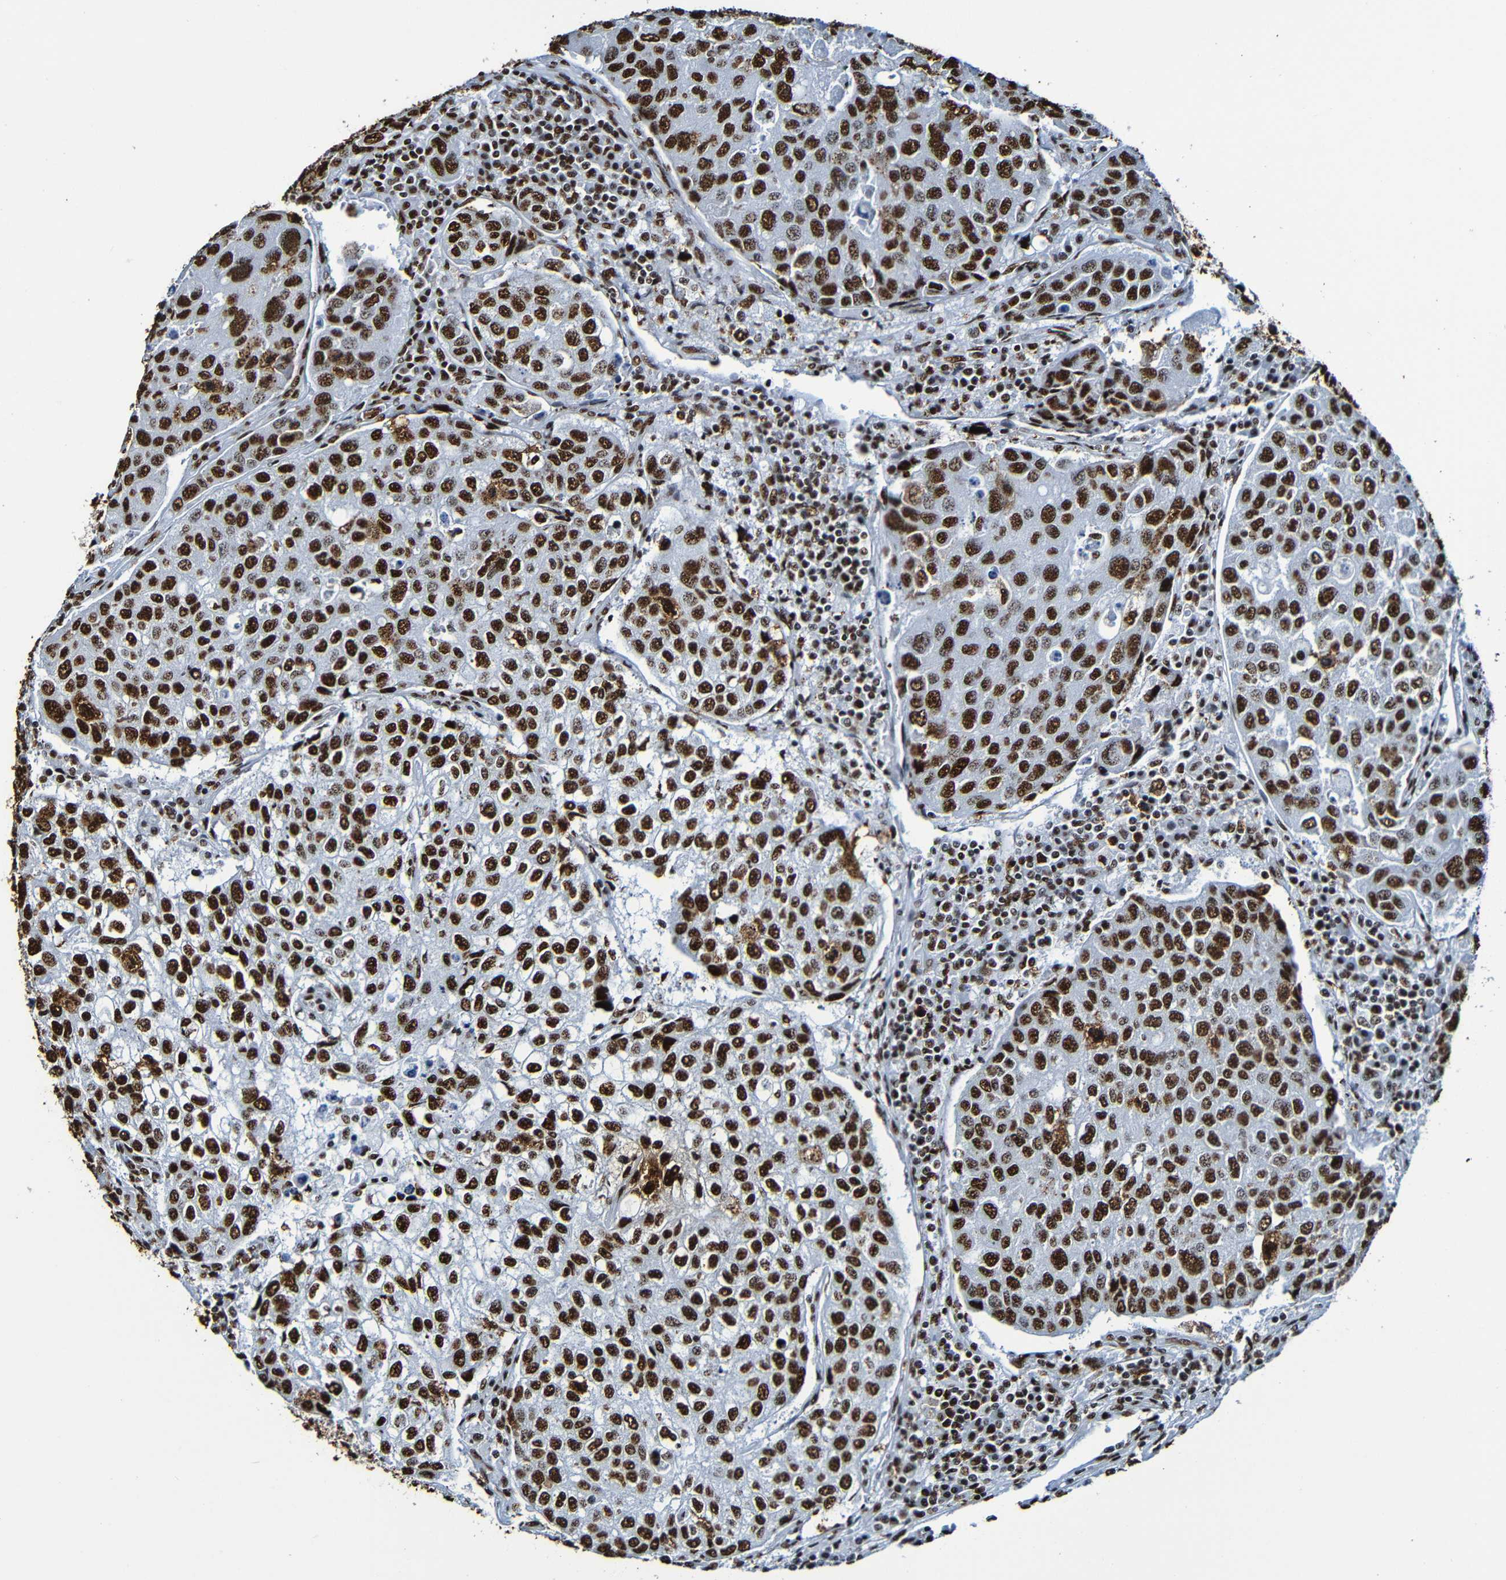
{"staining": {"intensity": "strong", "quantity": ">75%", "location": "nuclear"}, "tissue": "urothelial cancer", "cell_type": "Tumor cells", "image_type": "cancer", "snomed": [{"axis": "morphology", "description": "Urothelial carcinoma, High grade"}, {"axis": "topography", "description": "Lymph node"}, {"axis": "topography", "description": "Urinary bladder"}], "caption": "Human high-grade urothelial carcinoma stained for a protein (brown) reveals strong nuclear positive positivity in about >75% of tumor cells.", "gene": "SRSF3", "patient": {"sex": "male", "age": 51}}